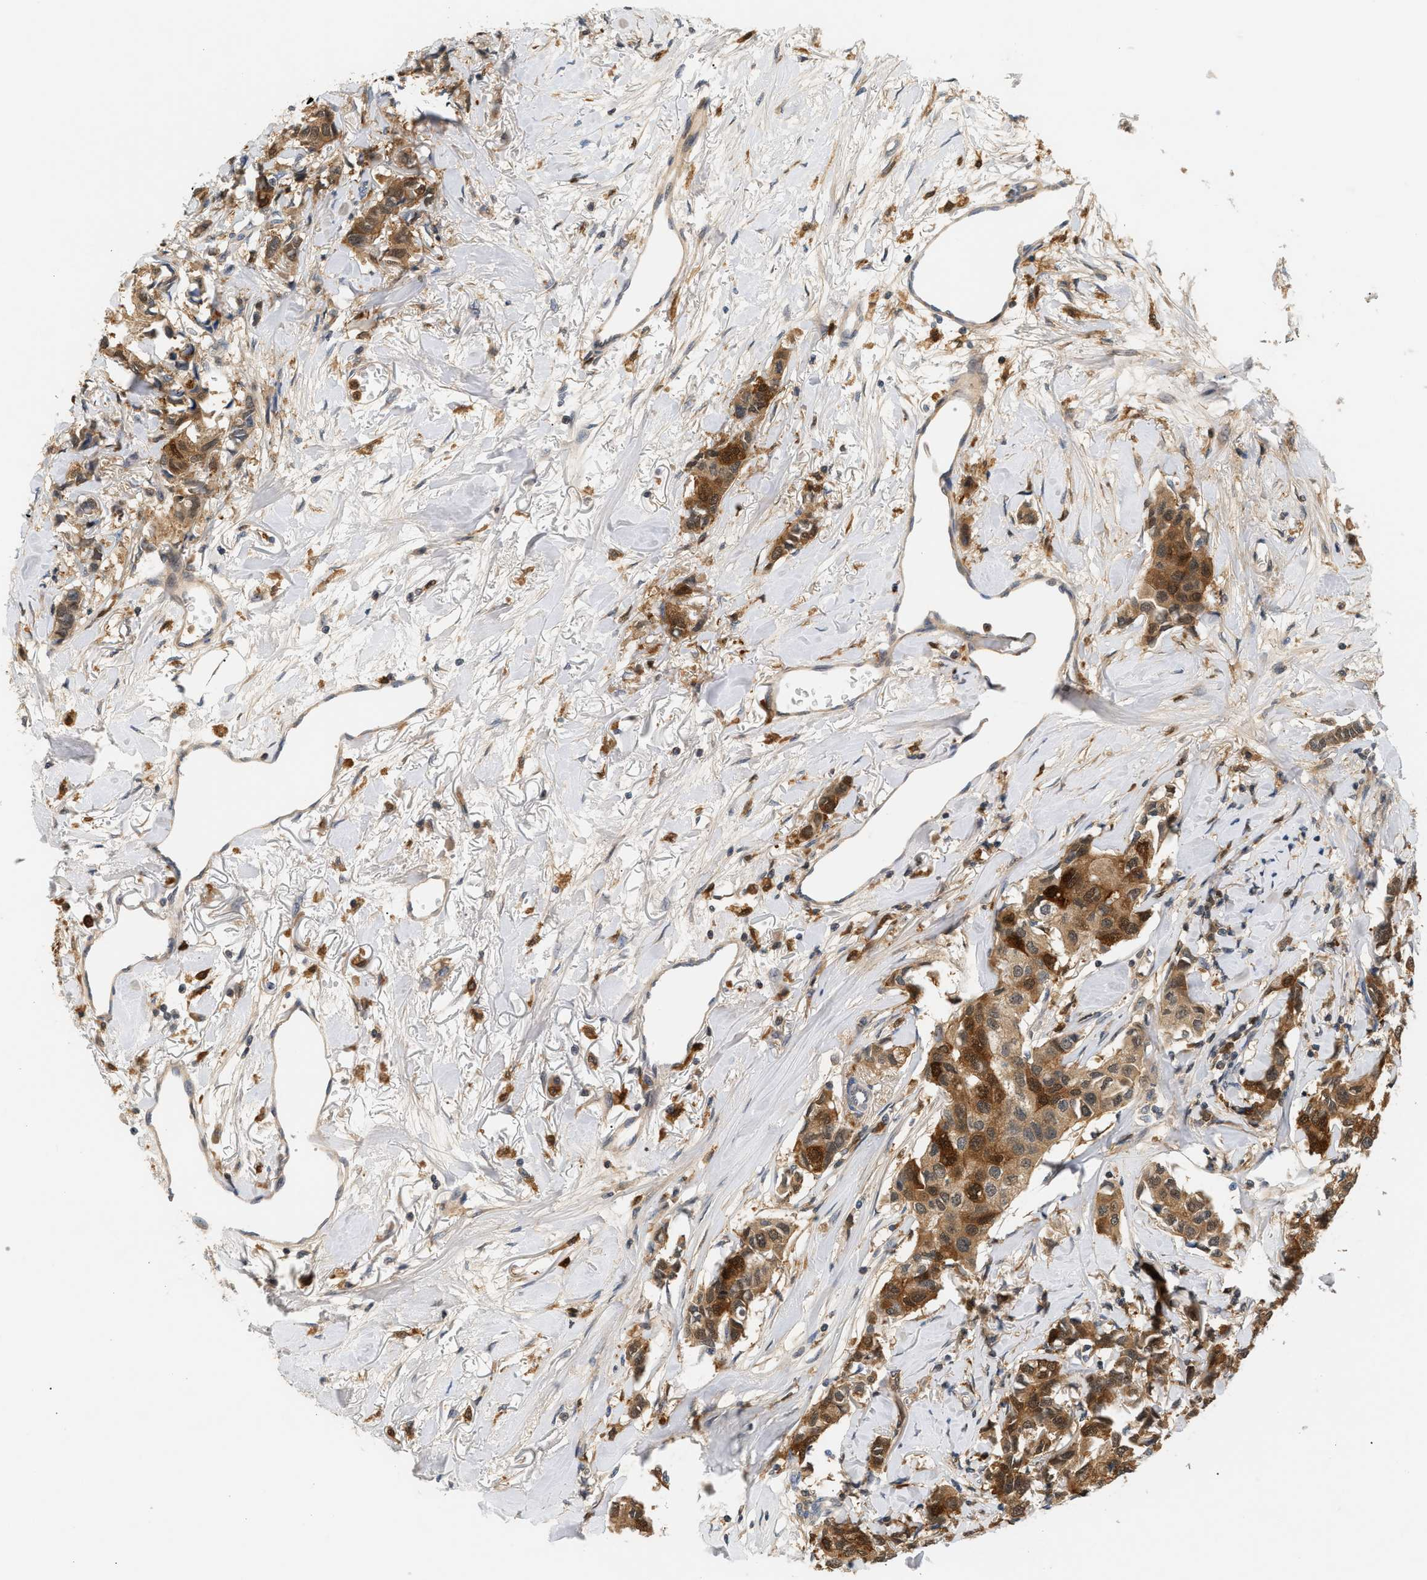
{"staining": {"intensity": "moderate", "quantity": ">75%", "location": "cytoplasmic/membranous,nuclear"}, "tissue": "breast cancer", "cell_type": "Tumor cells", "image_type": "cancer", "snomed": [{"axis": "morphology", "description": "Duct carcinoma"}, {"axis": "topography", "description": "Breast"}], "caption": "IHC histopathology image of neoplastic tissue: breast cancer stained using immunohistochemistry shows medium levels of moderate protein expression localized specifically in the cytoplasmic/membranous and nuclear of tumor cells, appearing as a cytoplasmic/membranous and nuclear brown color.", "gene": "PYCARD", "patient": {"sex": "female", "age": 80}}